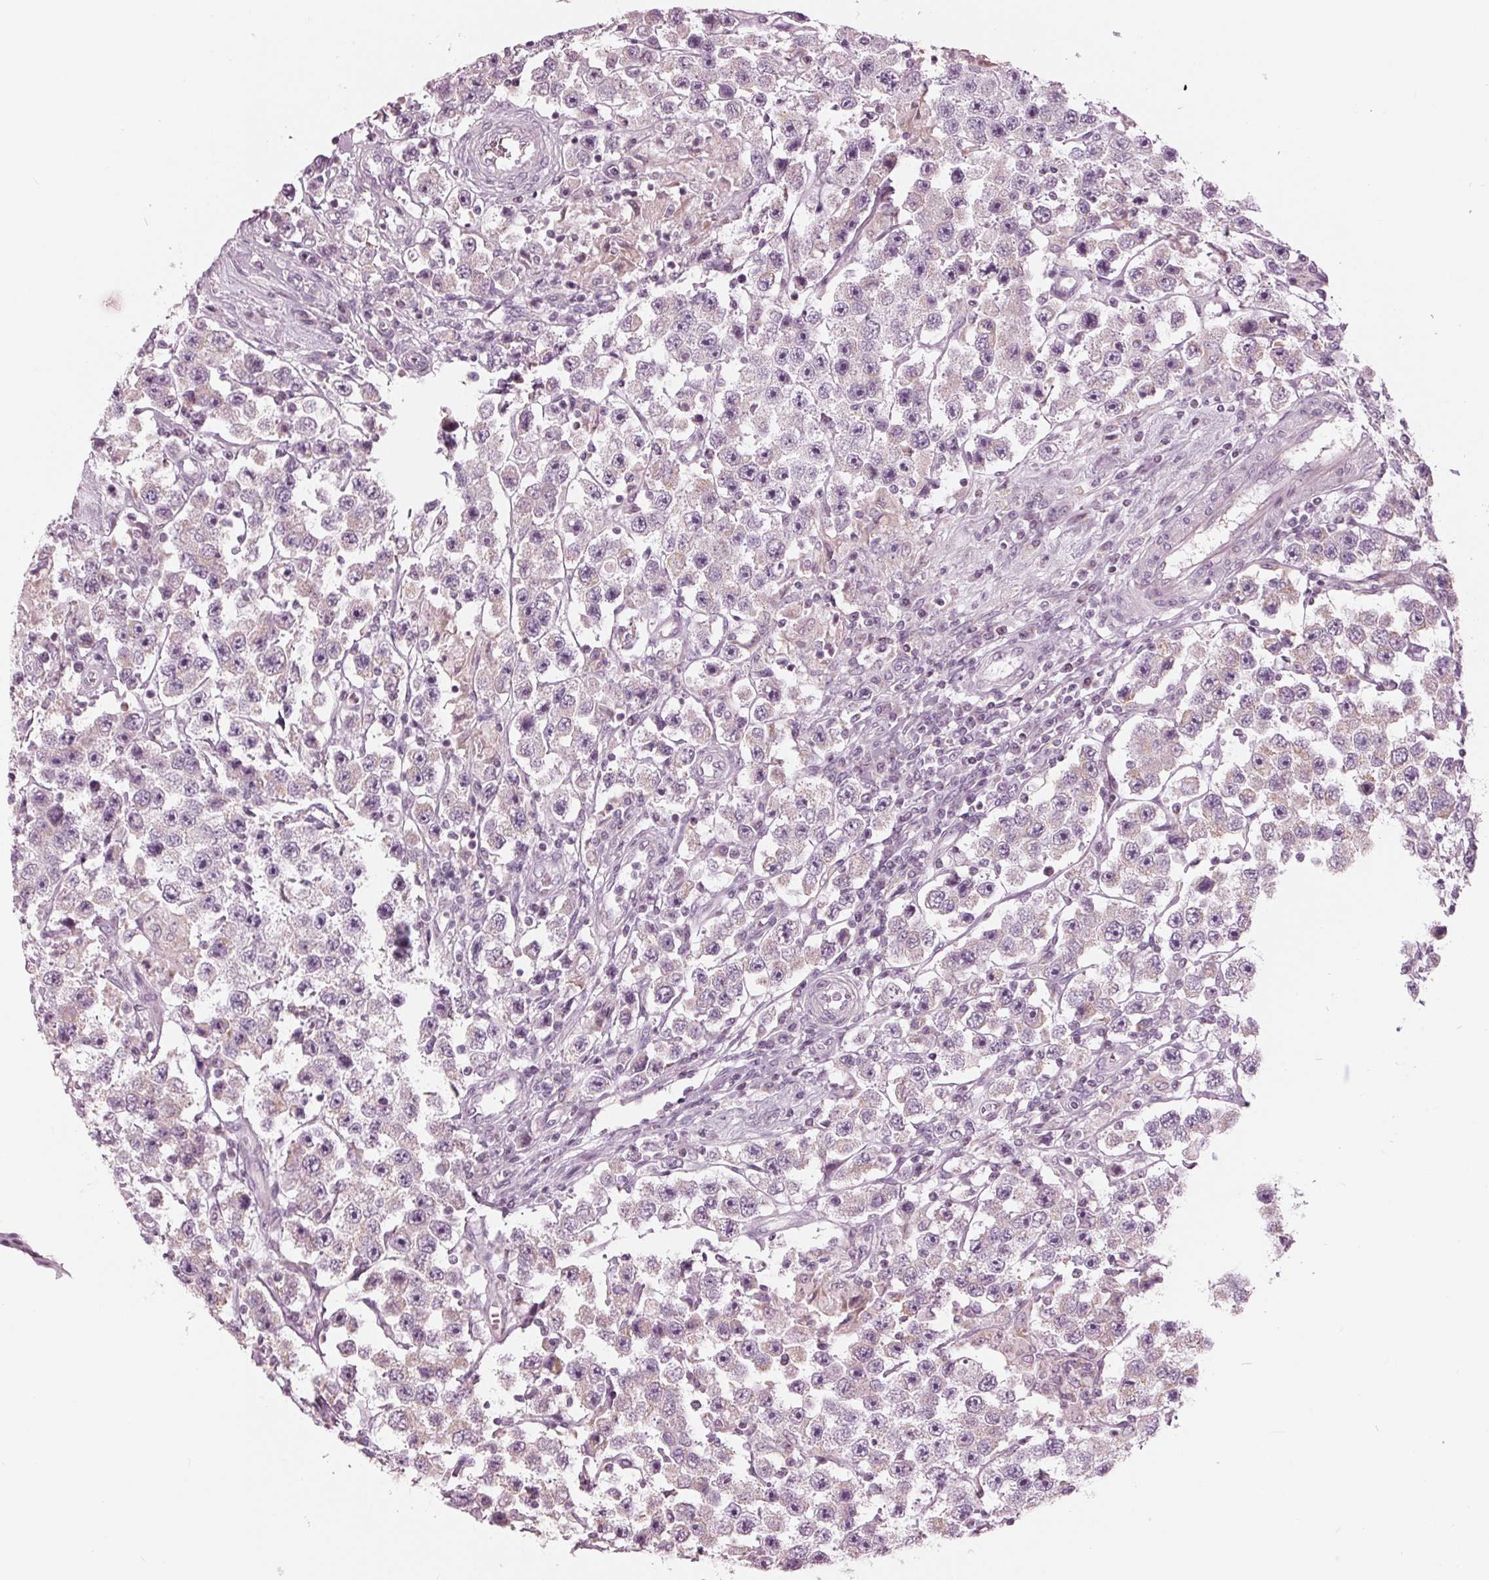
{"staining": {"intensity": "negative", "quantity": "none", "location": "none"}, "tissue": "testis cancer", "cell_type": "Tumor cells", "image_type": "cancer", "snomed": [{"axis": "morphology", "description": "Seminoma, NOS"}, {"axis": "topography", "description": "Testis"}], "caption": "A histopathology image of testis cancer (seminoma) stained for a protein shows no brown staining in tumor cells.", "gene": "CLN6", "patient": {"sex": "male", "age": 45}}